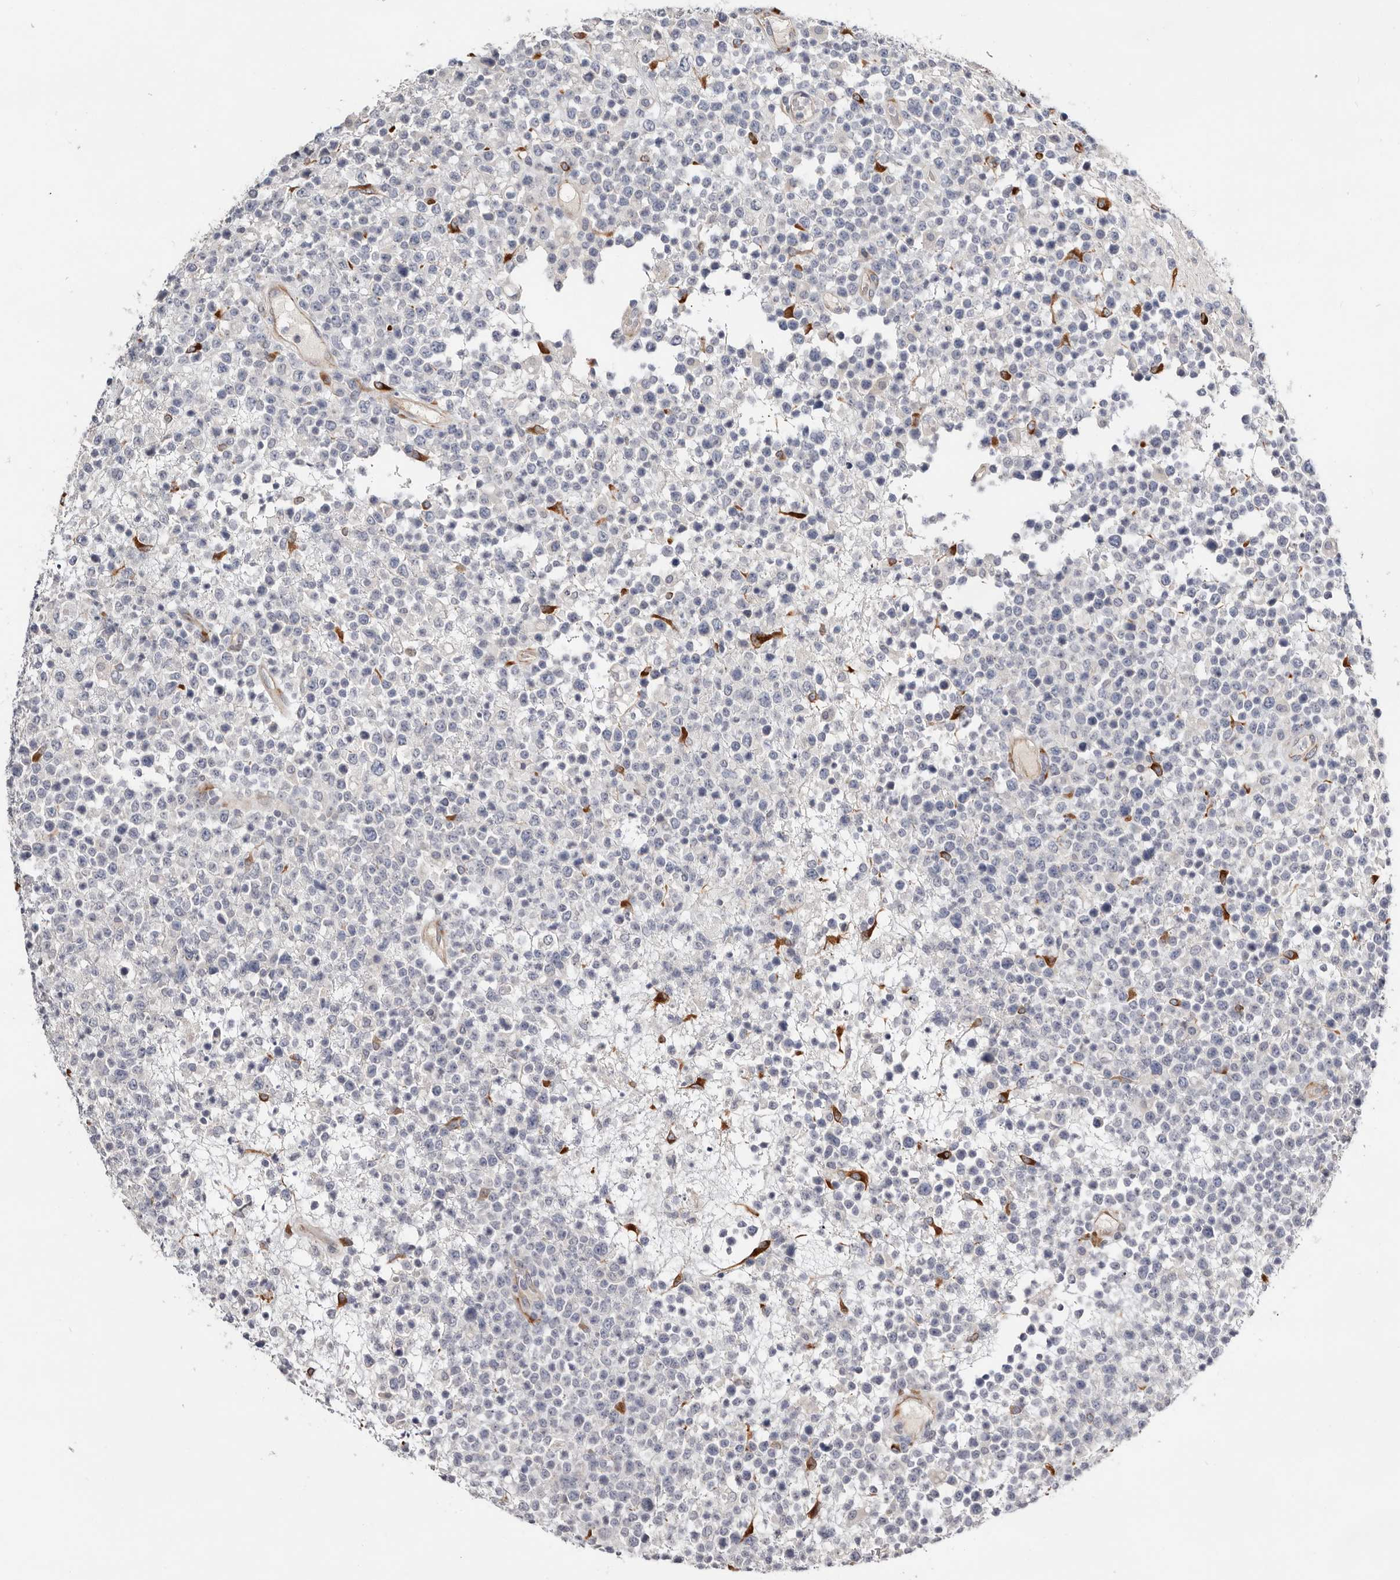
{"staining": {"intensity": "negative", "quantity": "none", "location": "none"}, "tissue": "lymphoma", "cell_type": "Tumor cells", "image_type": "cancer", "snomed": [{"axis": "morphology", "description": "Malignant lymphoma, non-Hodgkin's type, High grade"}, {"axis": "topography", "description": "Colon"}], "caption": "A histopathology image of malignant lymphoma, non-Hodgkin's type (high-grade) stained for a protein exhibits no brown staining in tumor cells.", "gene": "USH1C", "patient": {"sex": "female", "age": 53}}